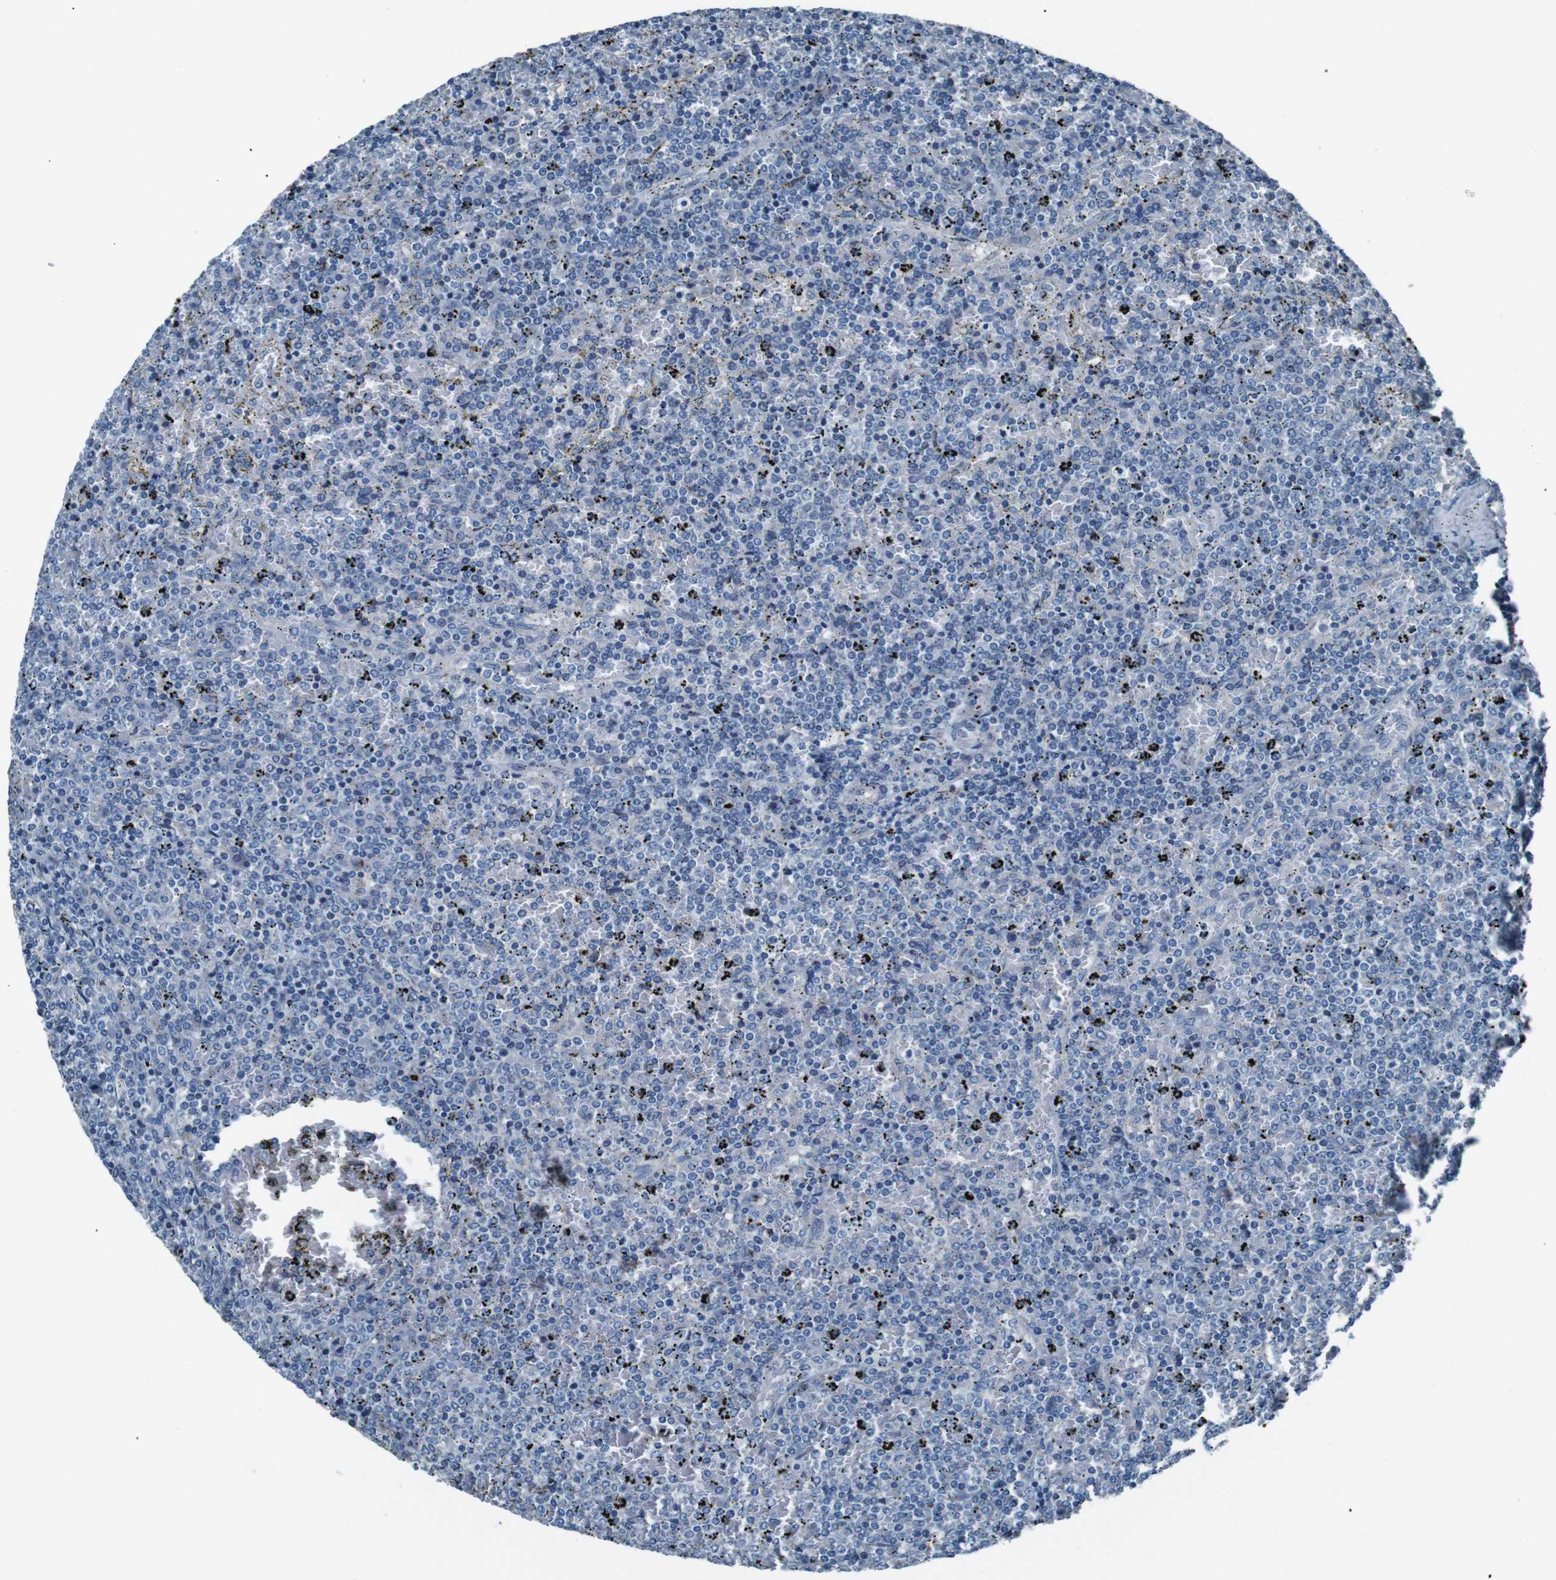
{"staining": {"intensity": "negative", "quantity": "none", "location": "none"}, "tissue": "lymphoma", "cell_type": "Tumor cells", "image_type": "cancer", "snomed": [{"axis": "morphology", "description": "Malignant lymphoma, non-Hodgkin's type, Low grade"}, {"axis": "topography", "description": "Spleen"}], "caption": "The micrograph shows no staining of tumor cells in lymphoma.", "gene": "LEP", "patient": {"sex": "female", "age": 77}}